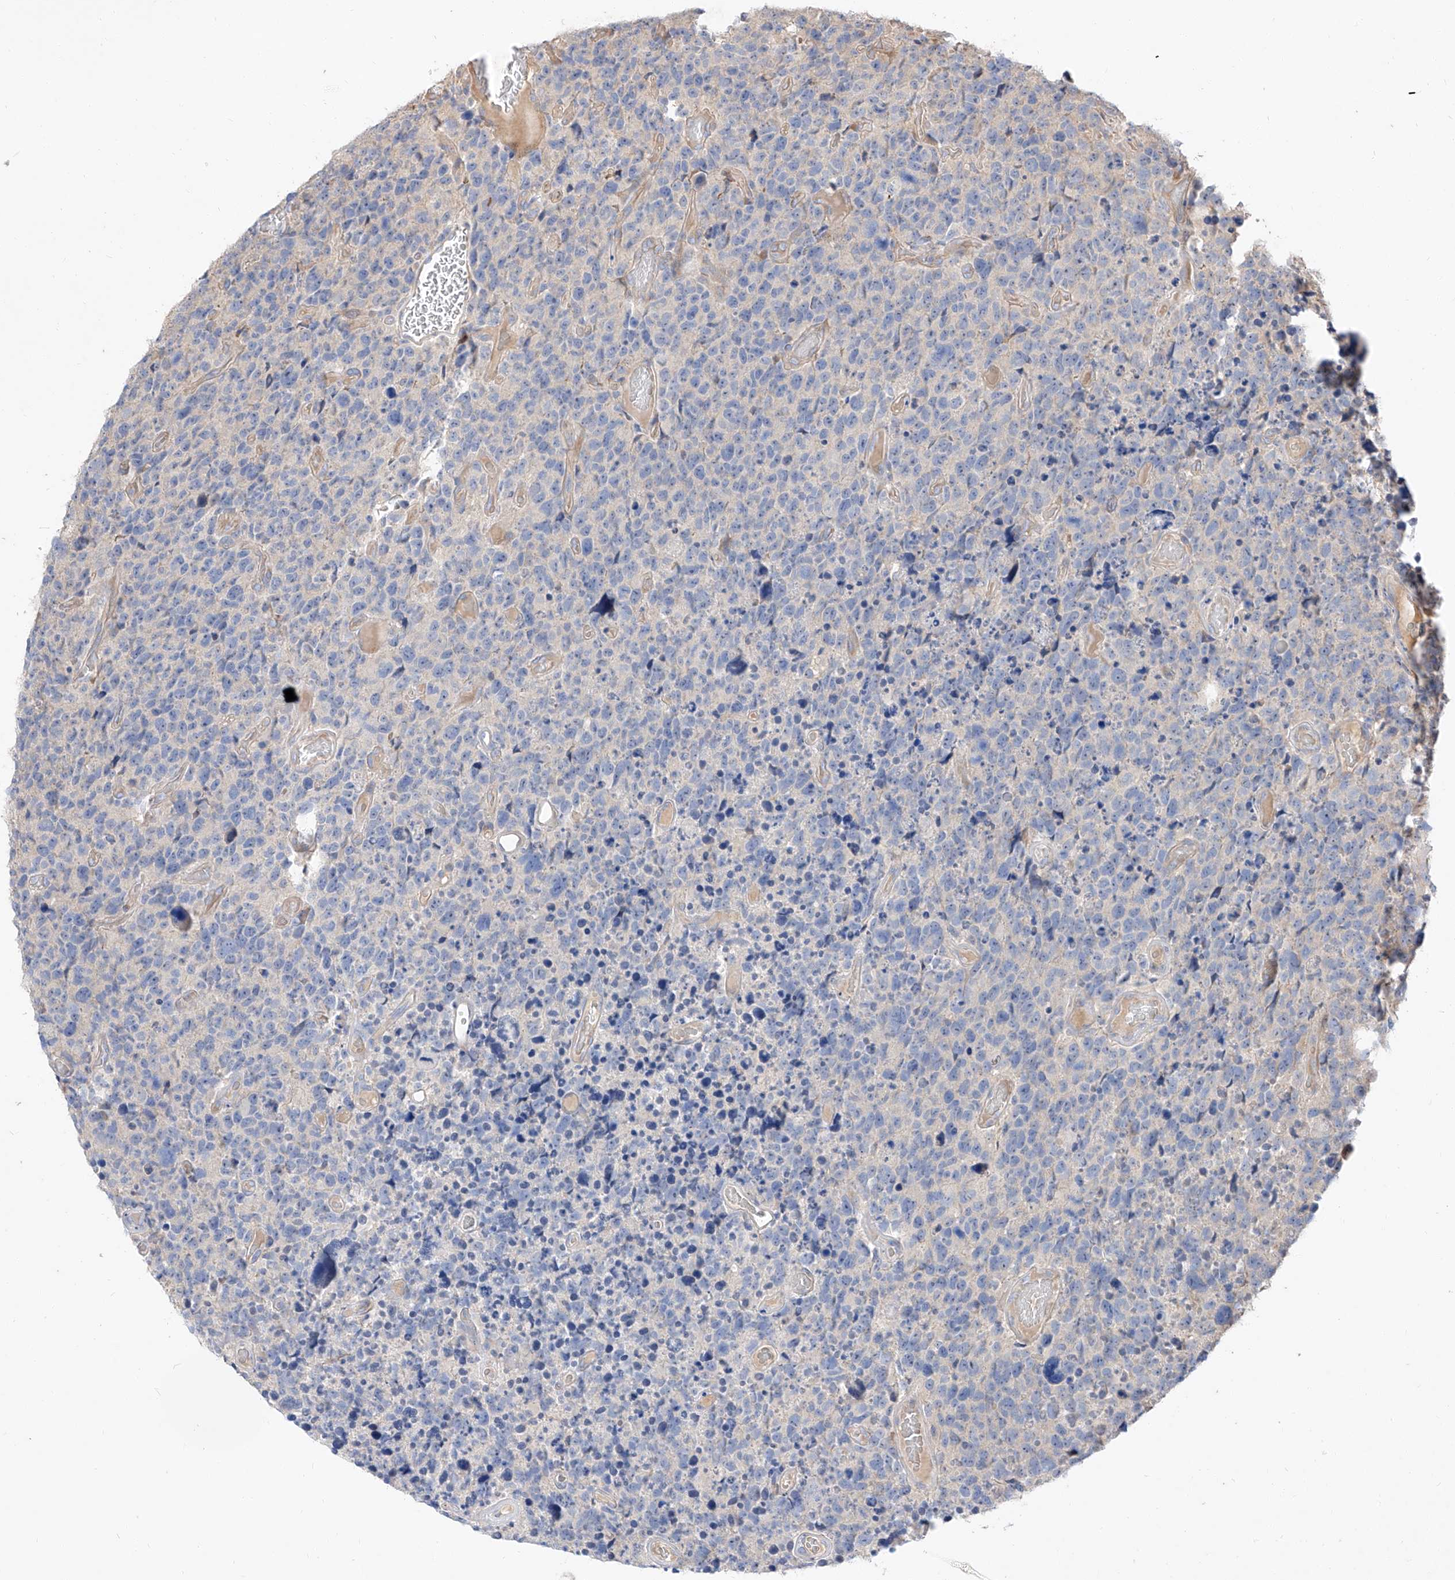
{"staining": {"intensity": "negative", "quantity": "none", "location": "none"}, "tissue": "glioma", "cell_type": "Tumor cells", "image_type": "cancer", "snomed": [{"axis": "morphology", "description": "Glioma, malignant, High grade"}, {"axis": "topography", "description": "Brain"}], "caption": "Image shows no protein expression in tumor cells of malignant high-grade glioma tissue. (Brightfield microscopy of DAB IHC at high magnification).", "gene": "DIRAS3", "patient": {"sex": "male", "age": 69}}